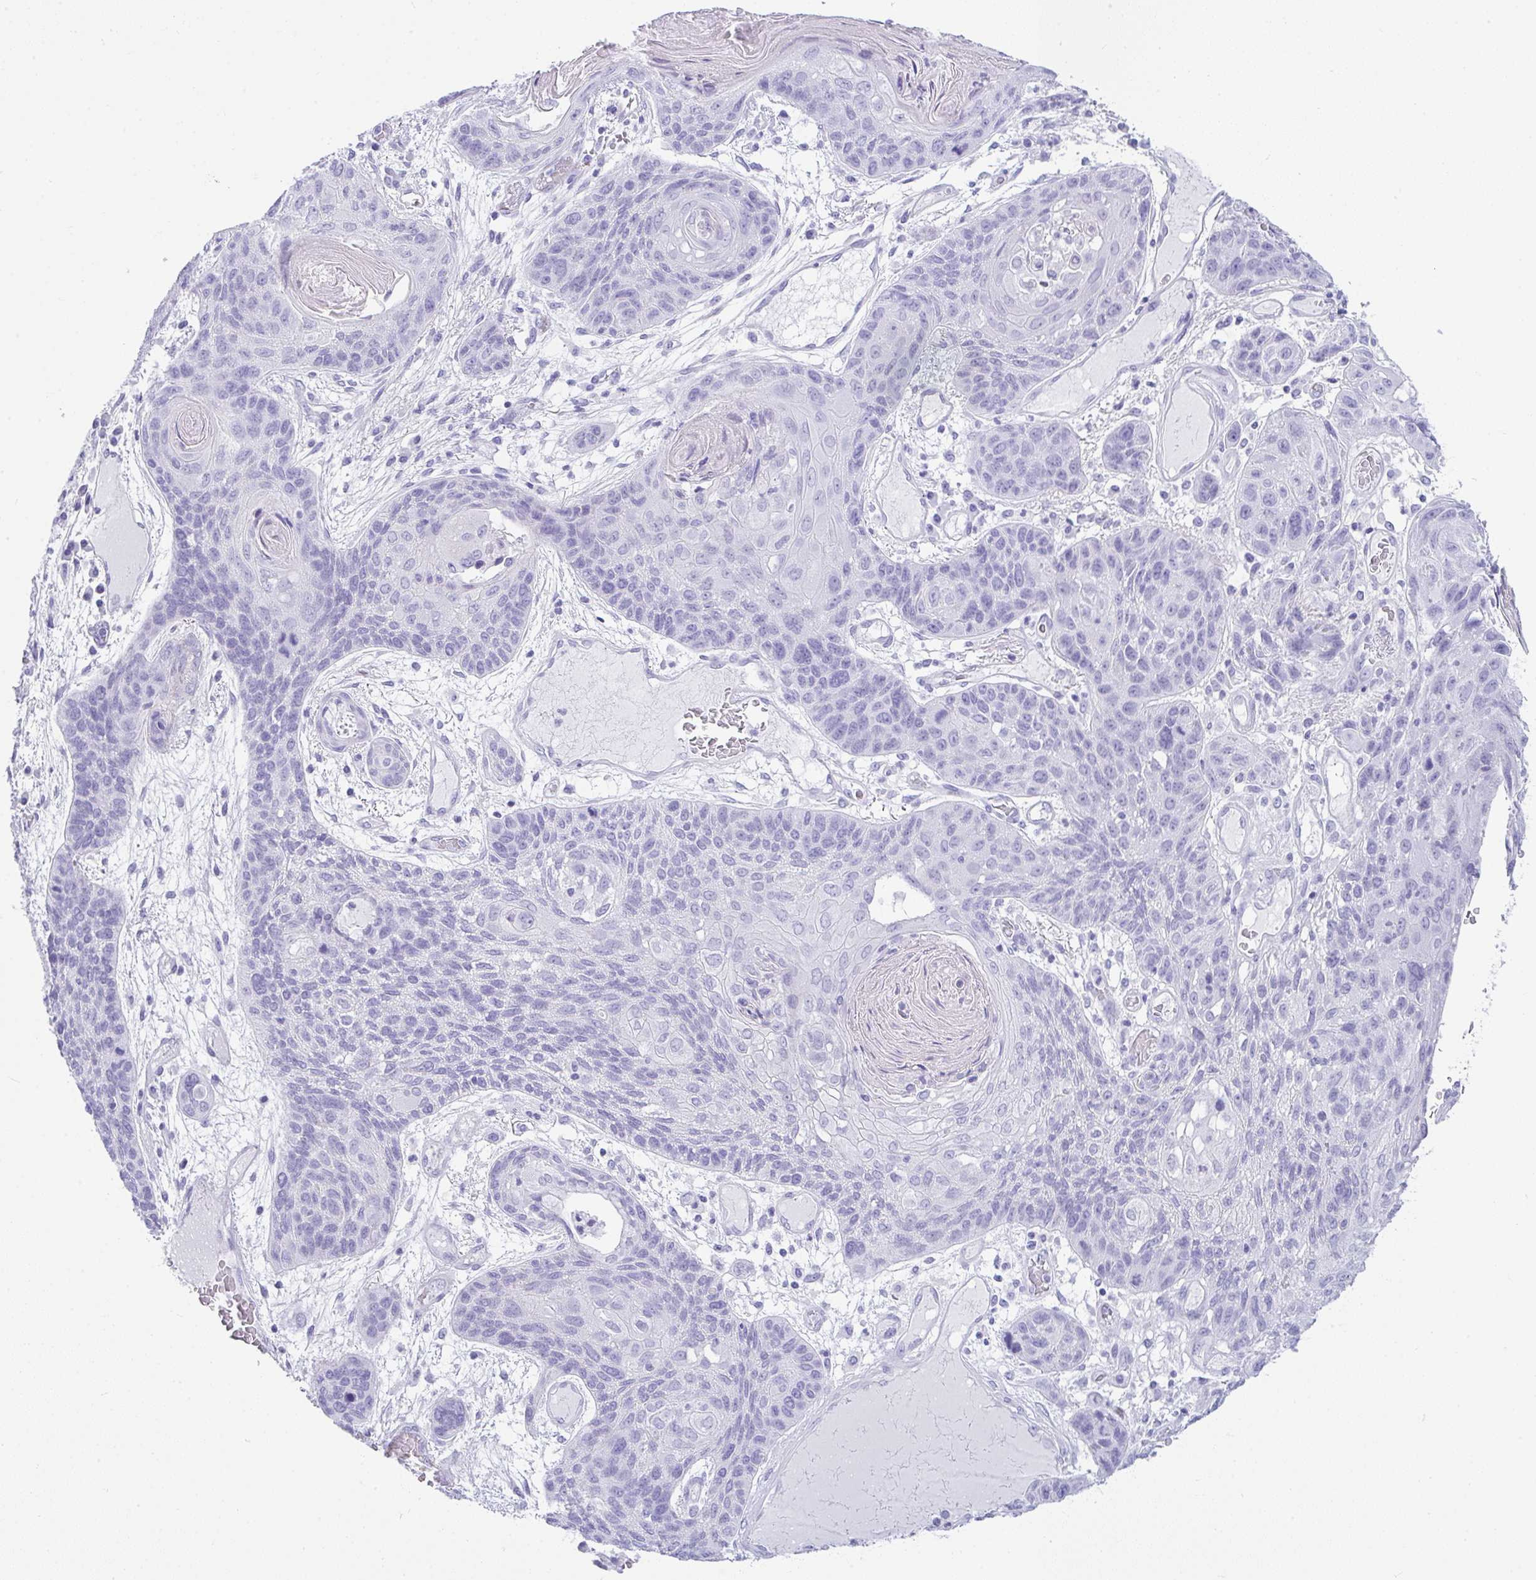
{"staining": {"intensity": "negative", "quantity": "none", "location": "none"}, "tissue": "lung cancer", "cell_type": "Tumor cells", "image_type": "cancer", "snomed": [{"axis": "morphology", "description": "Squamous cell carcinoma, NOS"}, {"axis": "morphology", "description": "Squamous cell carcinoma, metastatic, NOS"}, {"axis": "topography", "description": "Lymph node"}, {"axis": "topography", "description": "Lung"}], "caption": "An immunohistochemistry micrograph of lung squamous cell carcinoma is shown. There is no staining in tumor cells of lung squamous cell carcinoma.", "gene": "RASL10A", "patient": {"sex": "male", "age": 41}}